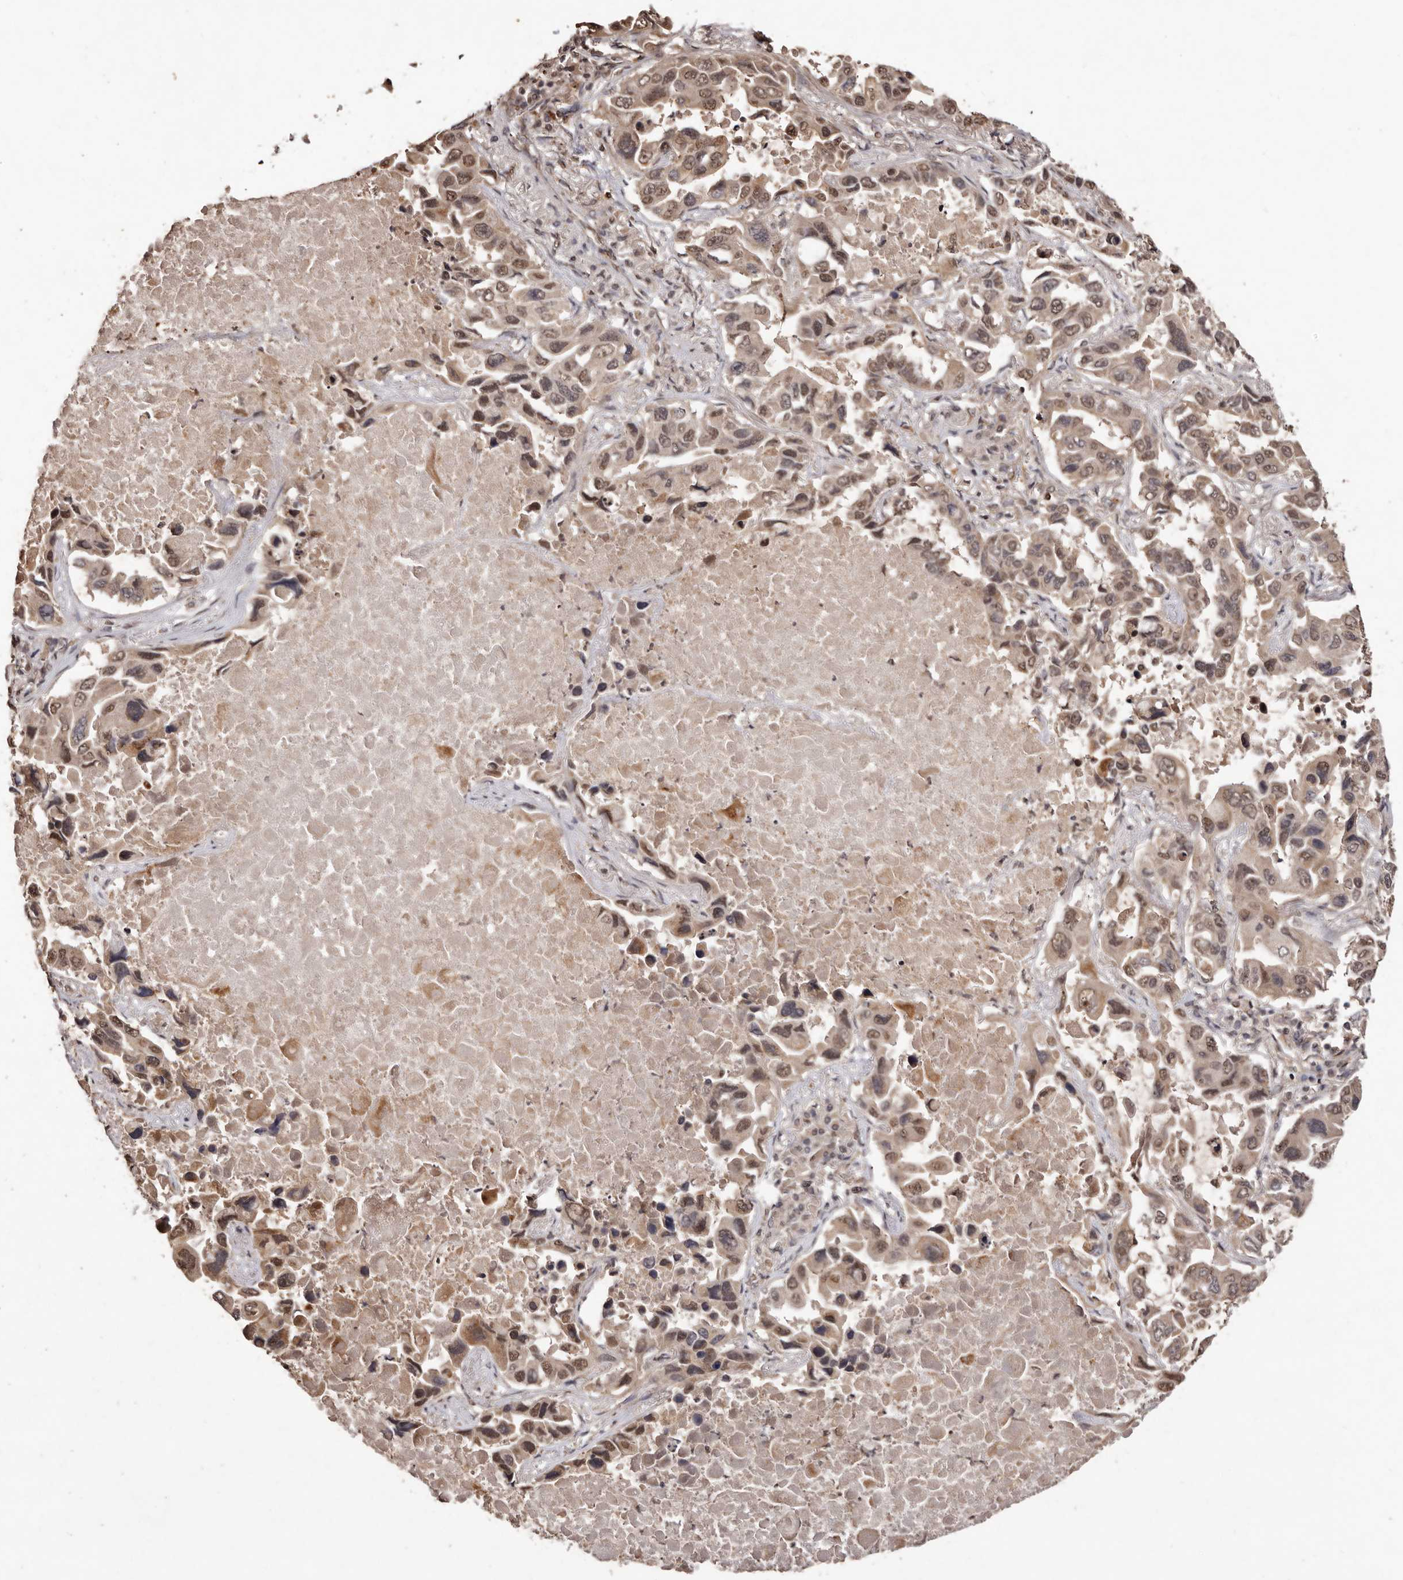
{"staining": {"intensity": "moderate", "quantity": ">75%", "location": "cytoplasmic/membranous,nuclear"}, "tissue": "lung cancer", "cell_type": "Tumor cells", "image_type": "cancer", "snomed": [{"axis": "morphology", "description": "Adenocarcinoma, NOS"}, {"axis": "topography", "description": "Lung"}], "caption": "A medium amount of moderate cytoplasmic/membranous and nuclear positivity is seen in about >75% of tumor cells in lung adenocarcinoma tissue. Using DAB (3,3'-diaminobenzidine) (brown) and hematoxylin (blue) stains, captured at high magnification using brightfield microscopy.", "gene": "NOTCH1", "patient": {"sex": "male", "age": 64}}